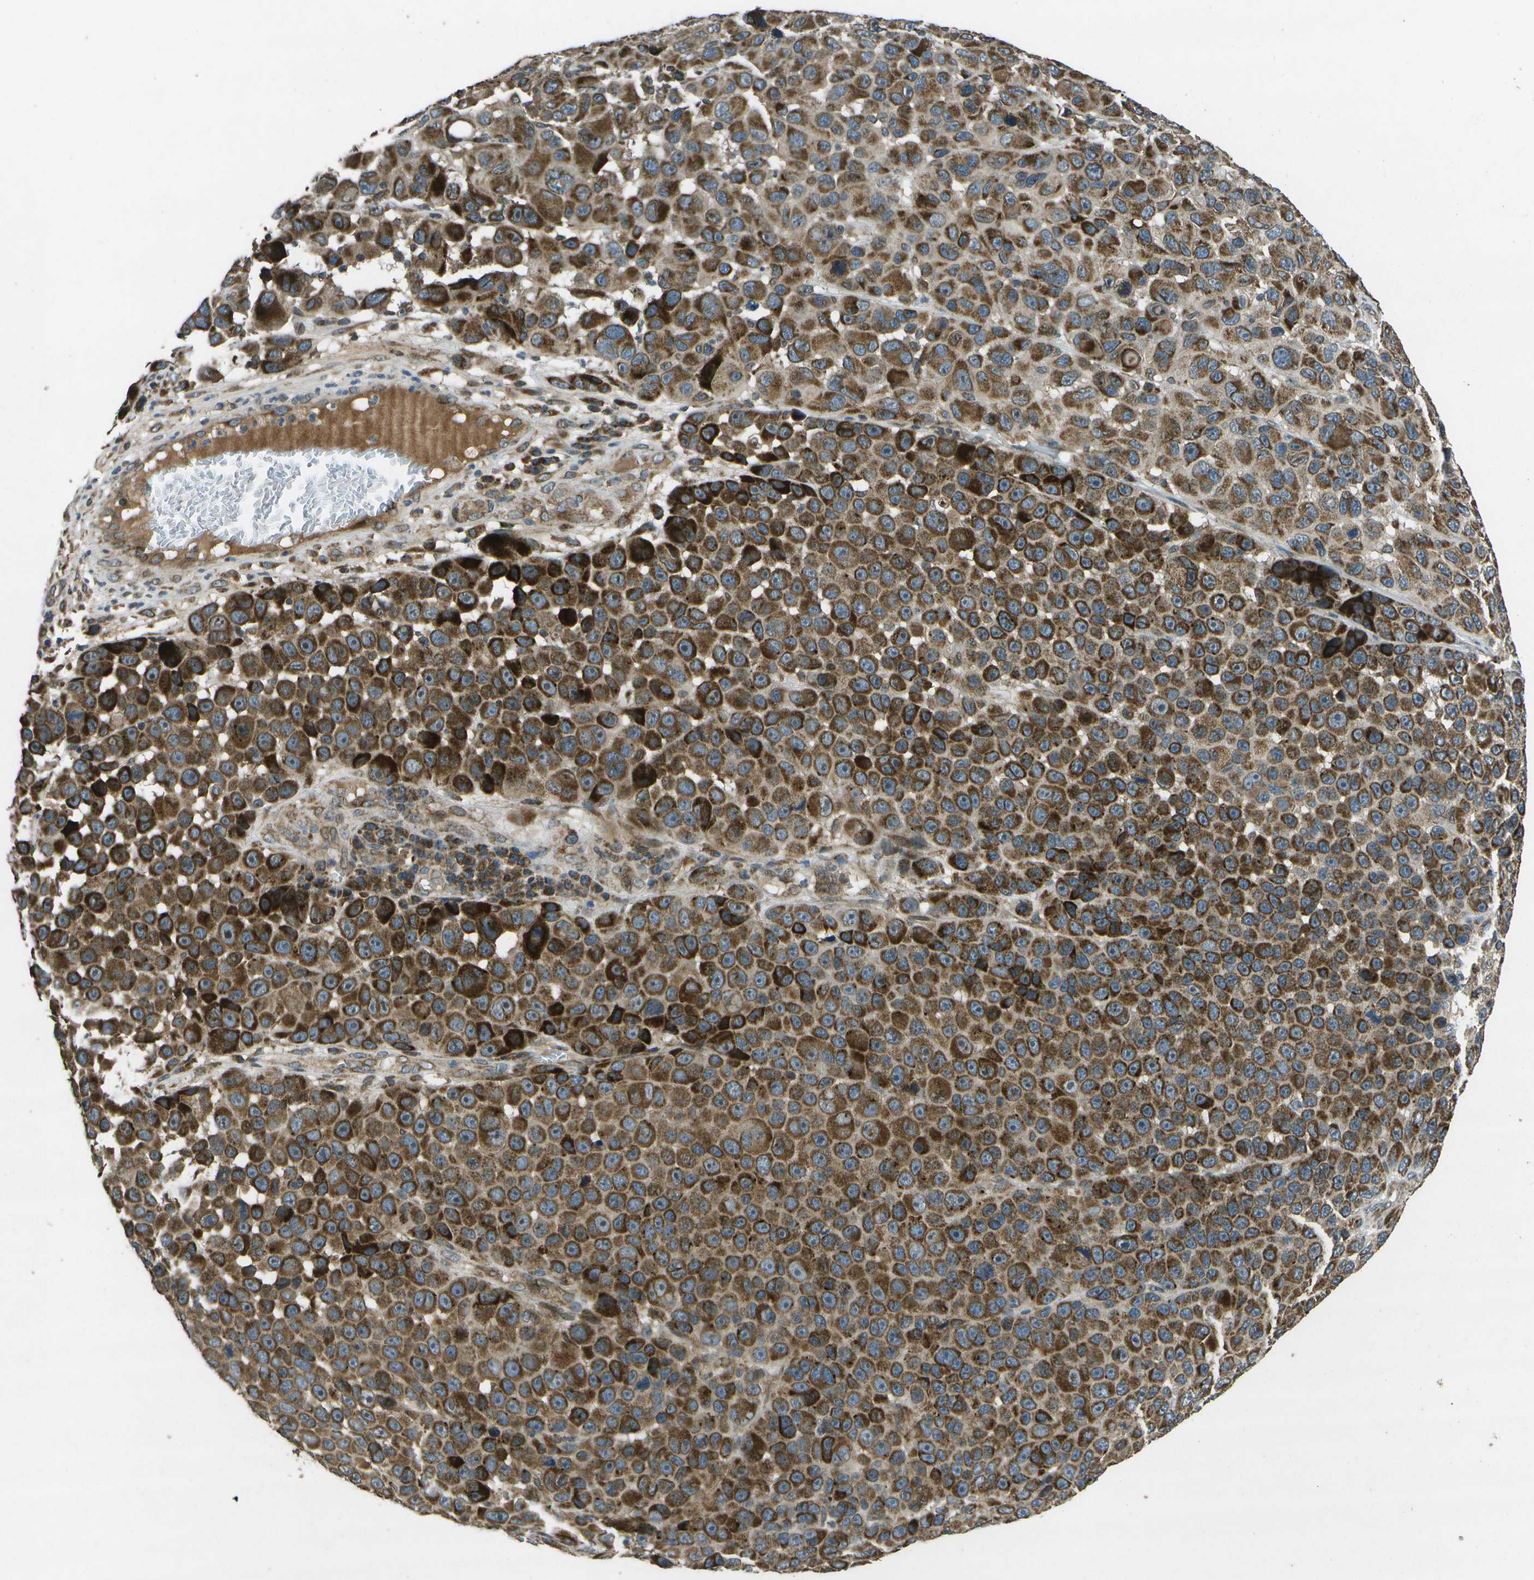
{"staining": {"intensity": "strong", "quantity": ">75%", "location": "cytoplasmic/membranous"}, "tissue": "melanoma", "cell_type": "Tumor cells", "image_type": "cancer", "snomed": [{"axis": "morphology", "description": "Malignant melanoma, NOS"}, {"axis": "topography", "description": "Skin"}], "caption": "A brown stain labels strong cytoplasmic/membranous staining of a protein in malignant melanoma tumor cells. The staining was performed using DAB (3,3'-diaminobenzidine) to visualize the protein expression in brown, while the nuclei were stained in blue with hematoxylin (Magnification: 20x).", "gene": "HFE", "patient": {"sex": "male", "age": 53}}